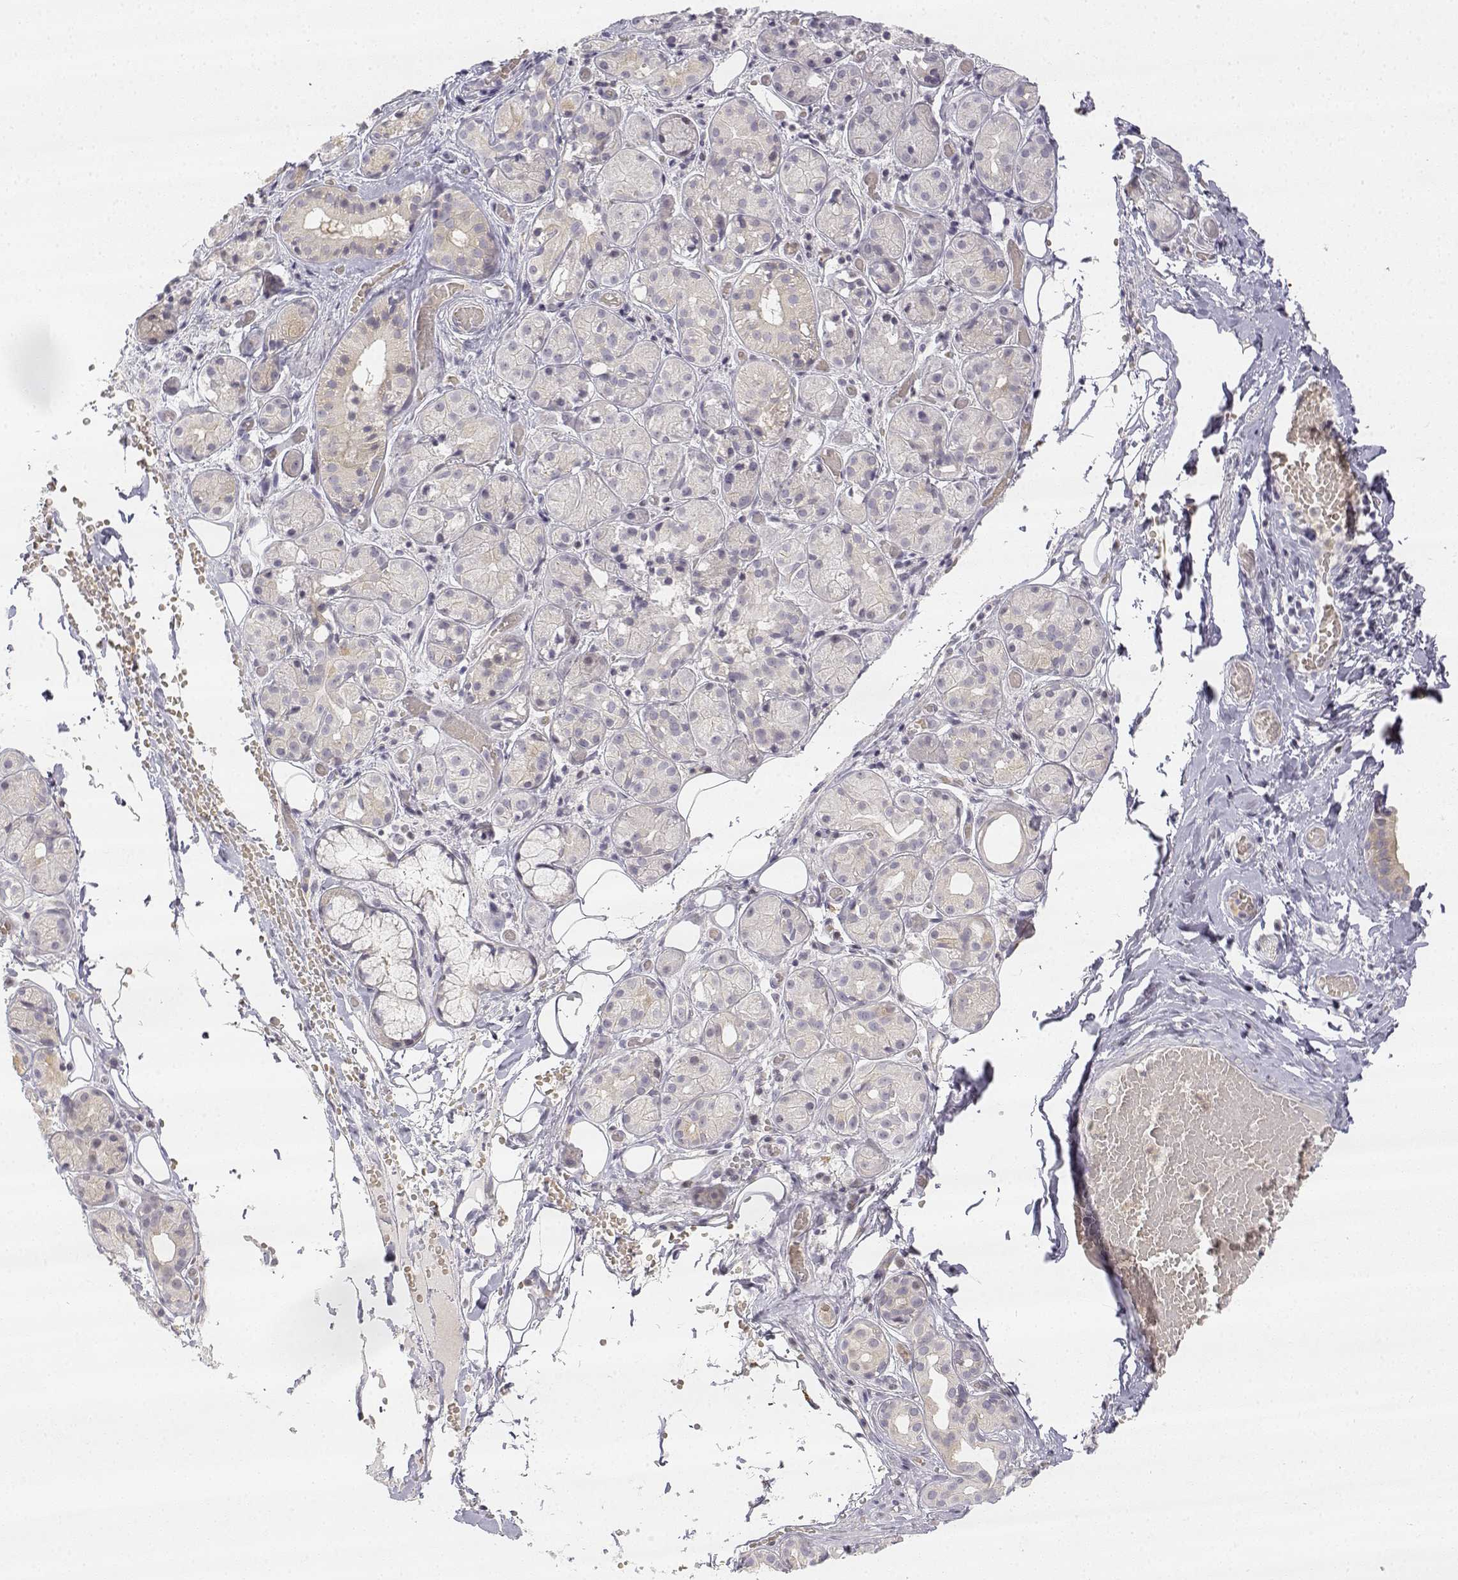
{"staining": {"intensity": "negative", "quantity": "none", "location": "none"}, "tissue": "salivary gland", "cell_type": "Glandular cells", "image_type": "normal", "snomed": [{"axis": "morphology", "description": "Normal tissue, NOS"}, {"axis": "topography", "description": "Salivary gland"}, {"axis": "topography", "description": "Peripheral nerve tissue"}], "caption": "A high-resolution micrograph shows immunohistochemistry staining of unremarkable salivary gland, which displays no significant expression in glandular cells.", "gene": "GLIPR1L2", "patient": {"sex": "male", "age": 71}}